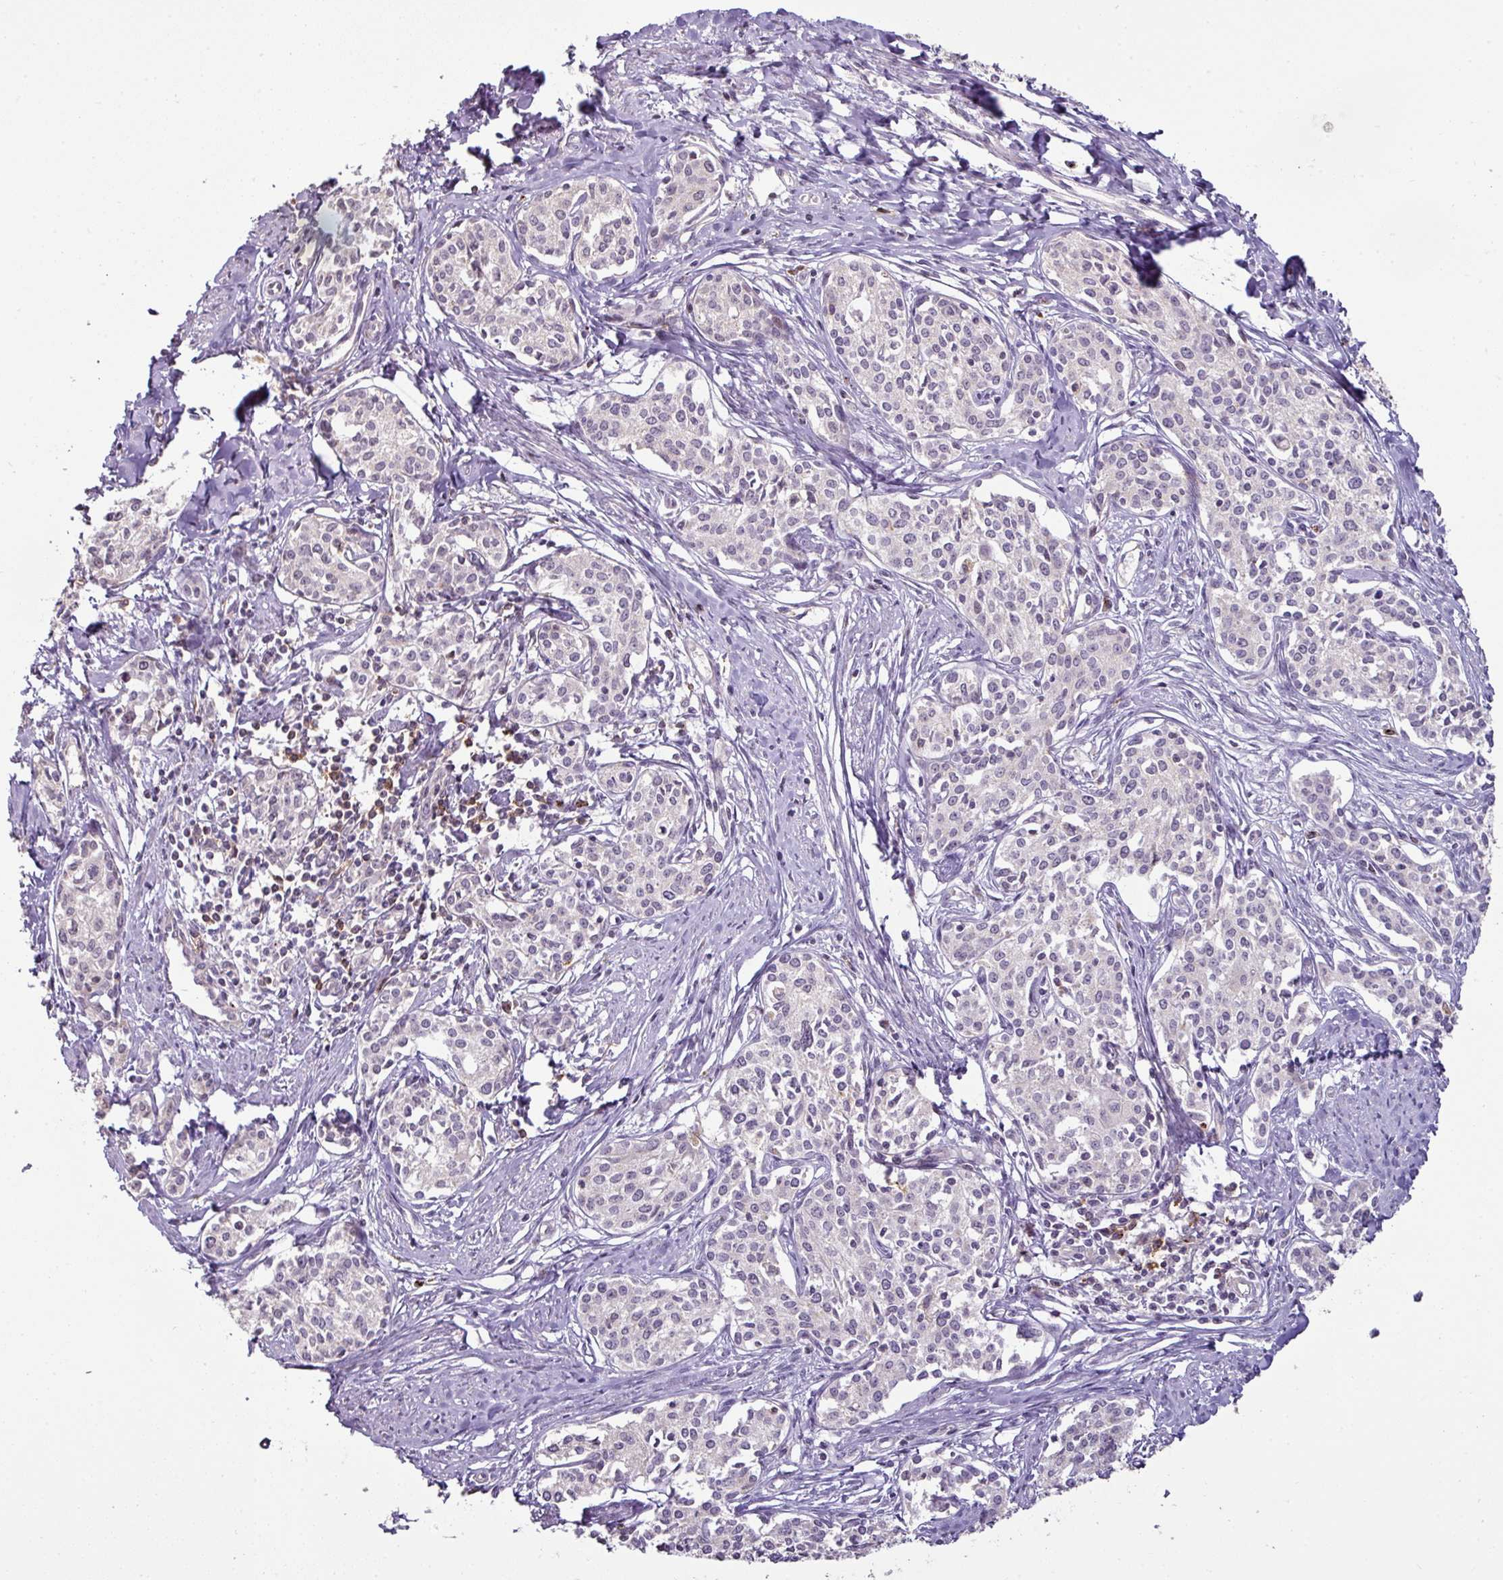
{"staining": {"intensity": "negative", "quantity": "none", "location": "none"}, "tissue": "cervical cancer", "cell_type": "Tumor cells", "image_type": "cancer", "snomed": [{"axis": "morphology", "description": "Squamous cell carcinoma, NOS"}, {"axis": "morphology", "description": "Adenocarcinoma, NOS"}, {"axis": "topography", "description": "Cervix"}], "caption": "Protein analysis of cervical squamous cell carcinoma demonstrates no significant positivity in tumor cells. The staining was performed using DAB (3,3'-diaminobenzidine) to visualize the protein expression in brown, while the nuclei were stained in blue with hematoxylin (Magnification: 20x).", "gene": "CXCR5", "patient": {"sex": "female", "age": 52}}